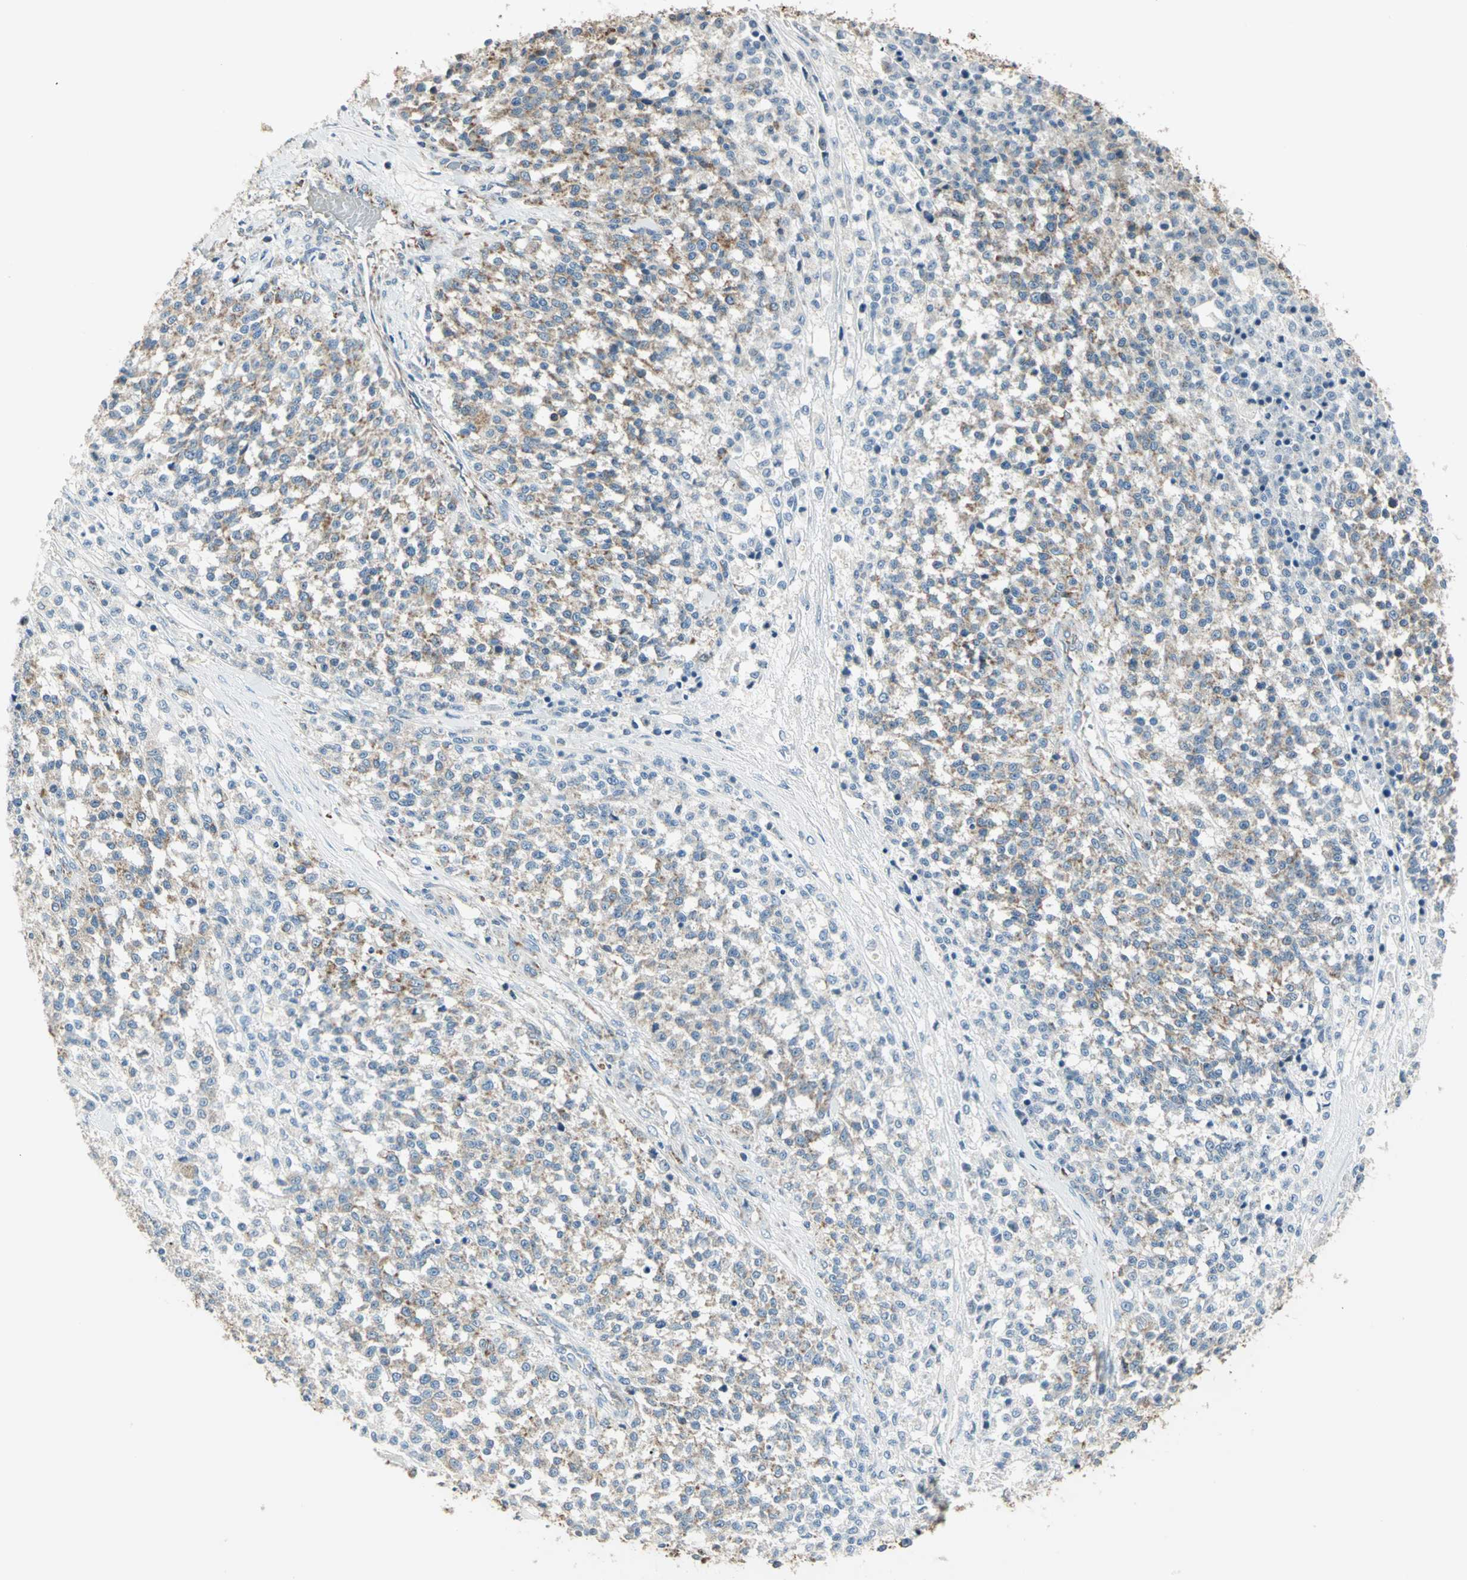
{"staining": {"intensity": "moderate", "quantity": "25%-75%", "location": "cytoplasmic/membranous"}, "tissue": "testis cancer", "cell_type": "Tumor cells", "image_type": "cancer", "snomed": [{"axis": "morphology", "description": "Seminoma, NOS"}, {"axis": "topography", "description": "Testis"}], "caption": "There is medium levels of moderate cytoplasmic/membranous positivity in tumor cells of testis cancer (seminoma), as demonstrated by immunohistochemical staining (brown color).", "gene": "ACADM", "patient": {"sex": "male", "age": 59}}